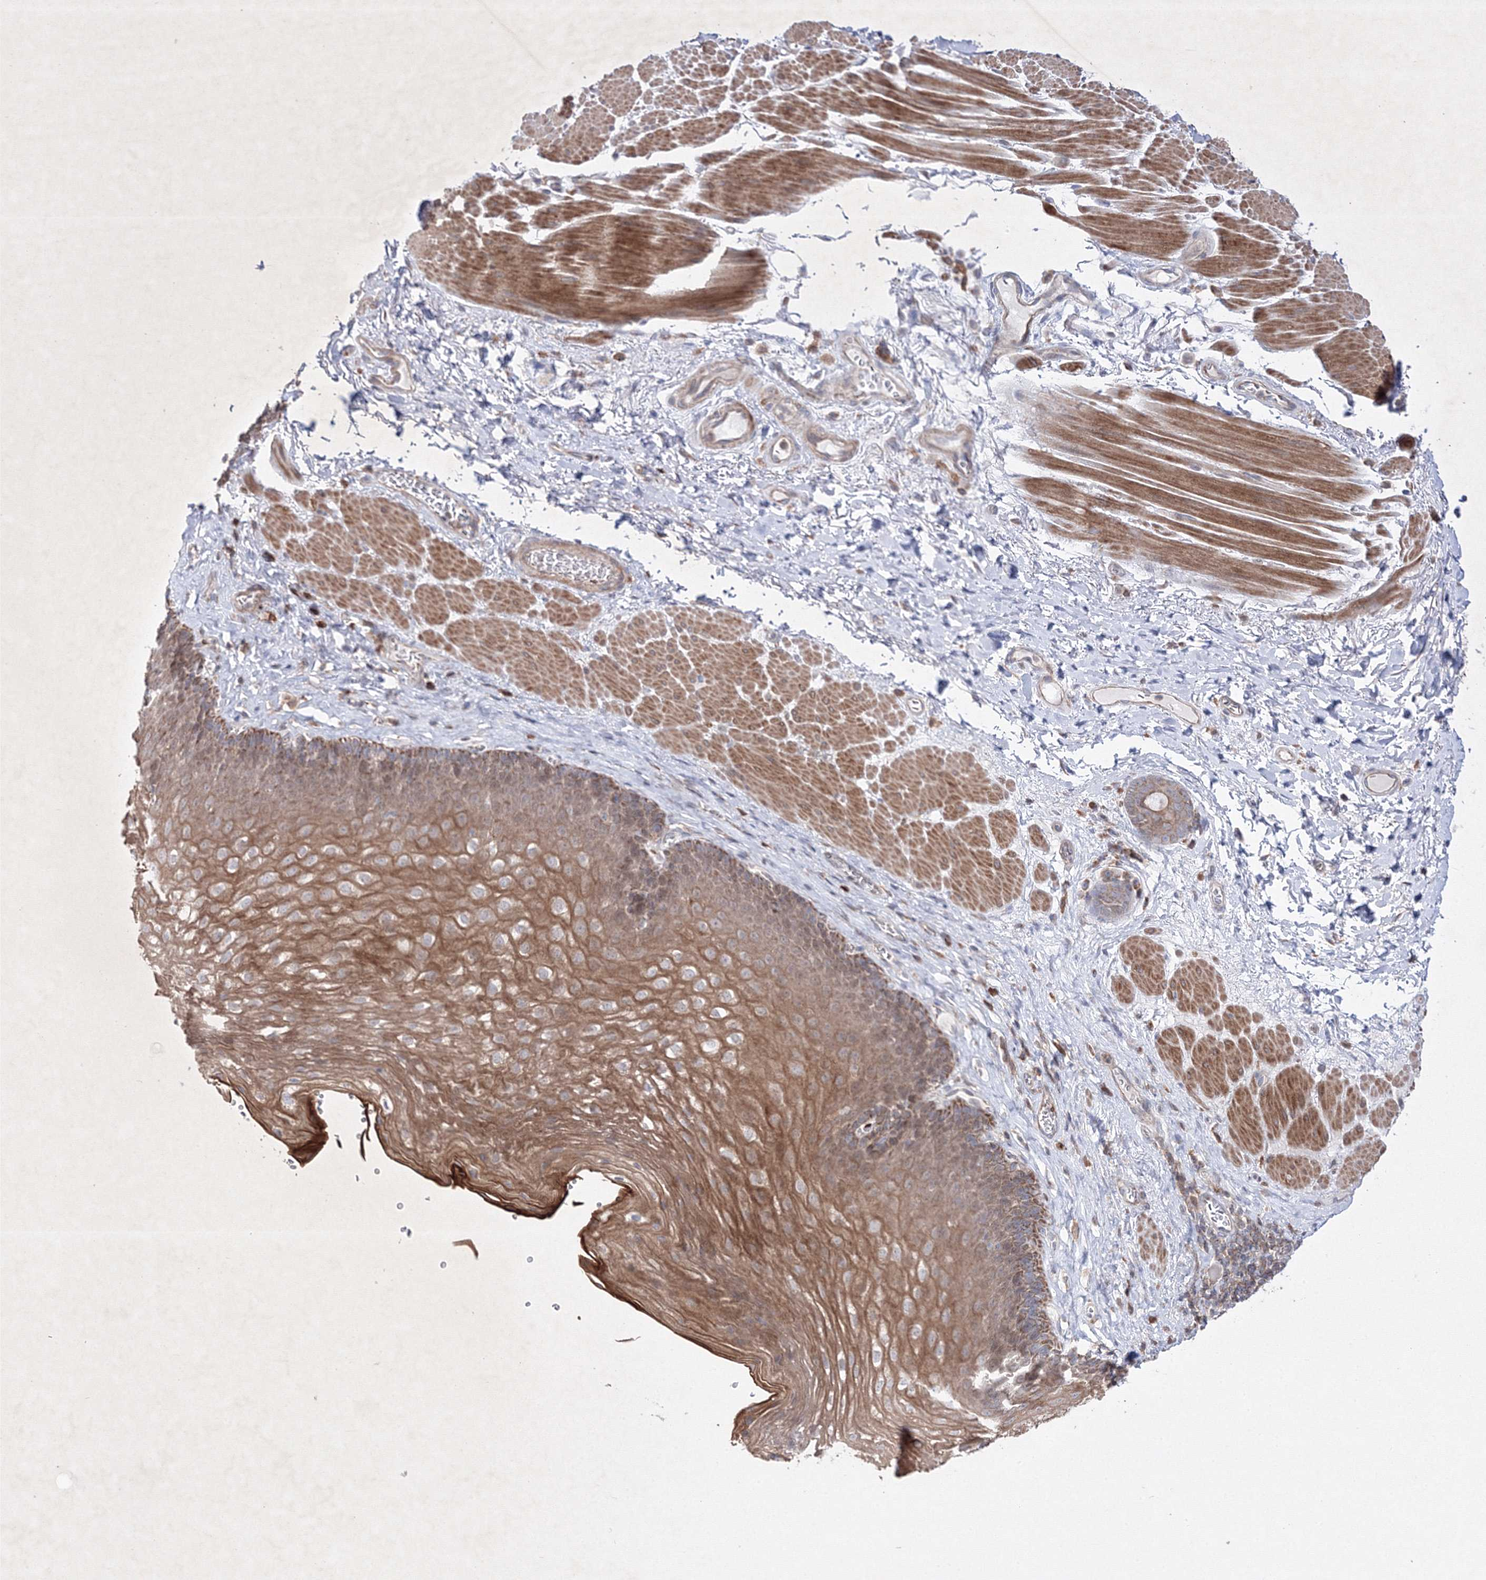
{"staining": {"intensity": "moderate", "quantity": ">75%", "location": "cytoplasmic/membranous"}, "tissue": "esophagus", "cell_type": "Squamous epithelial cells", "image_type": "normal", "snomed": [{"axis": "morphology", "description": "Normal tissue, NOS"}, {"axis": "topography", "description": "Esophagus"}], "caption": "Approximately >75% of squamous epithelial cells in unremarkable esophagus reveal moderate cytoplasmic/membranous protein positivity as visualized by brown immunohistochemical staining.", "gene": "OPA1", "patient": {"sex": "female", "age": 66}}